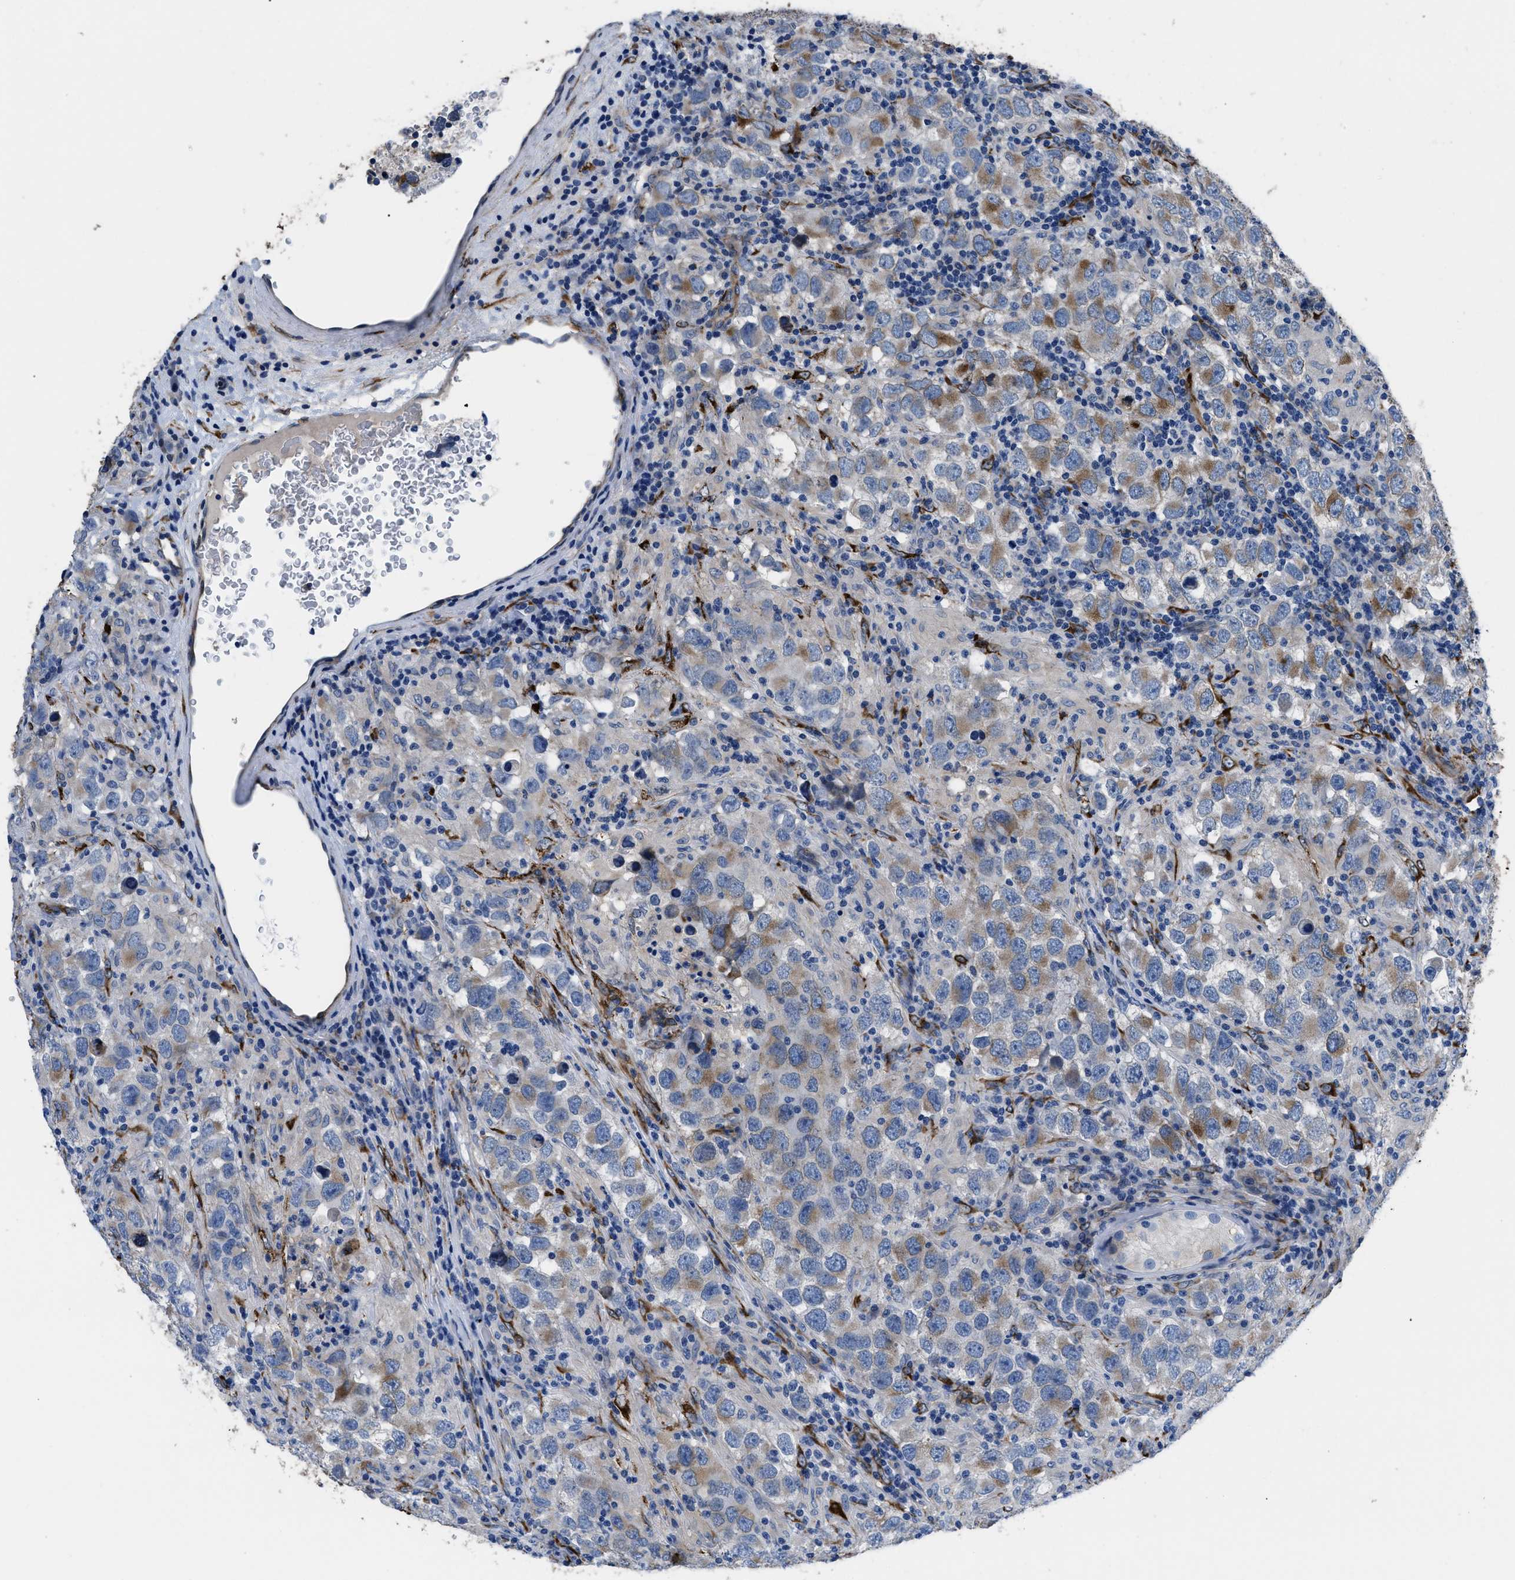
{"staining": {"intensity": "moderate", "quantity": "<25%", "location": "cytoplasmic/membranous"}, "tissue": "testis cancer", "cell_type": "Tumor cells", "image_type": "cancer", "snomed": [{"axis": "morphology", "description": "Carcinoma, Embryonal, NOS"}, {"axis": "topography", "description": "Testis"}], "caption": "The micrograph demonstrates immunohistochemical staining of testis cancer. There is moderate cytoplasmic/membranous expression is identified in approximately <25% of tumor cells.", "gene": "SQLE", "patient": {"sex": "male", "age": 21}}